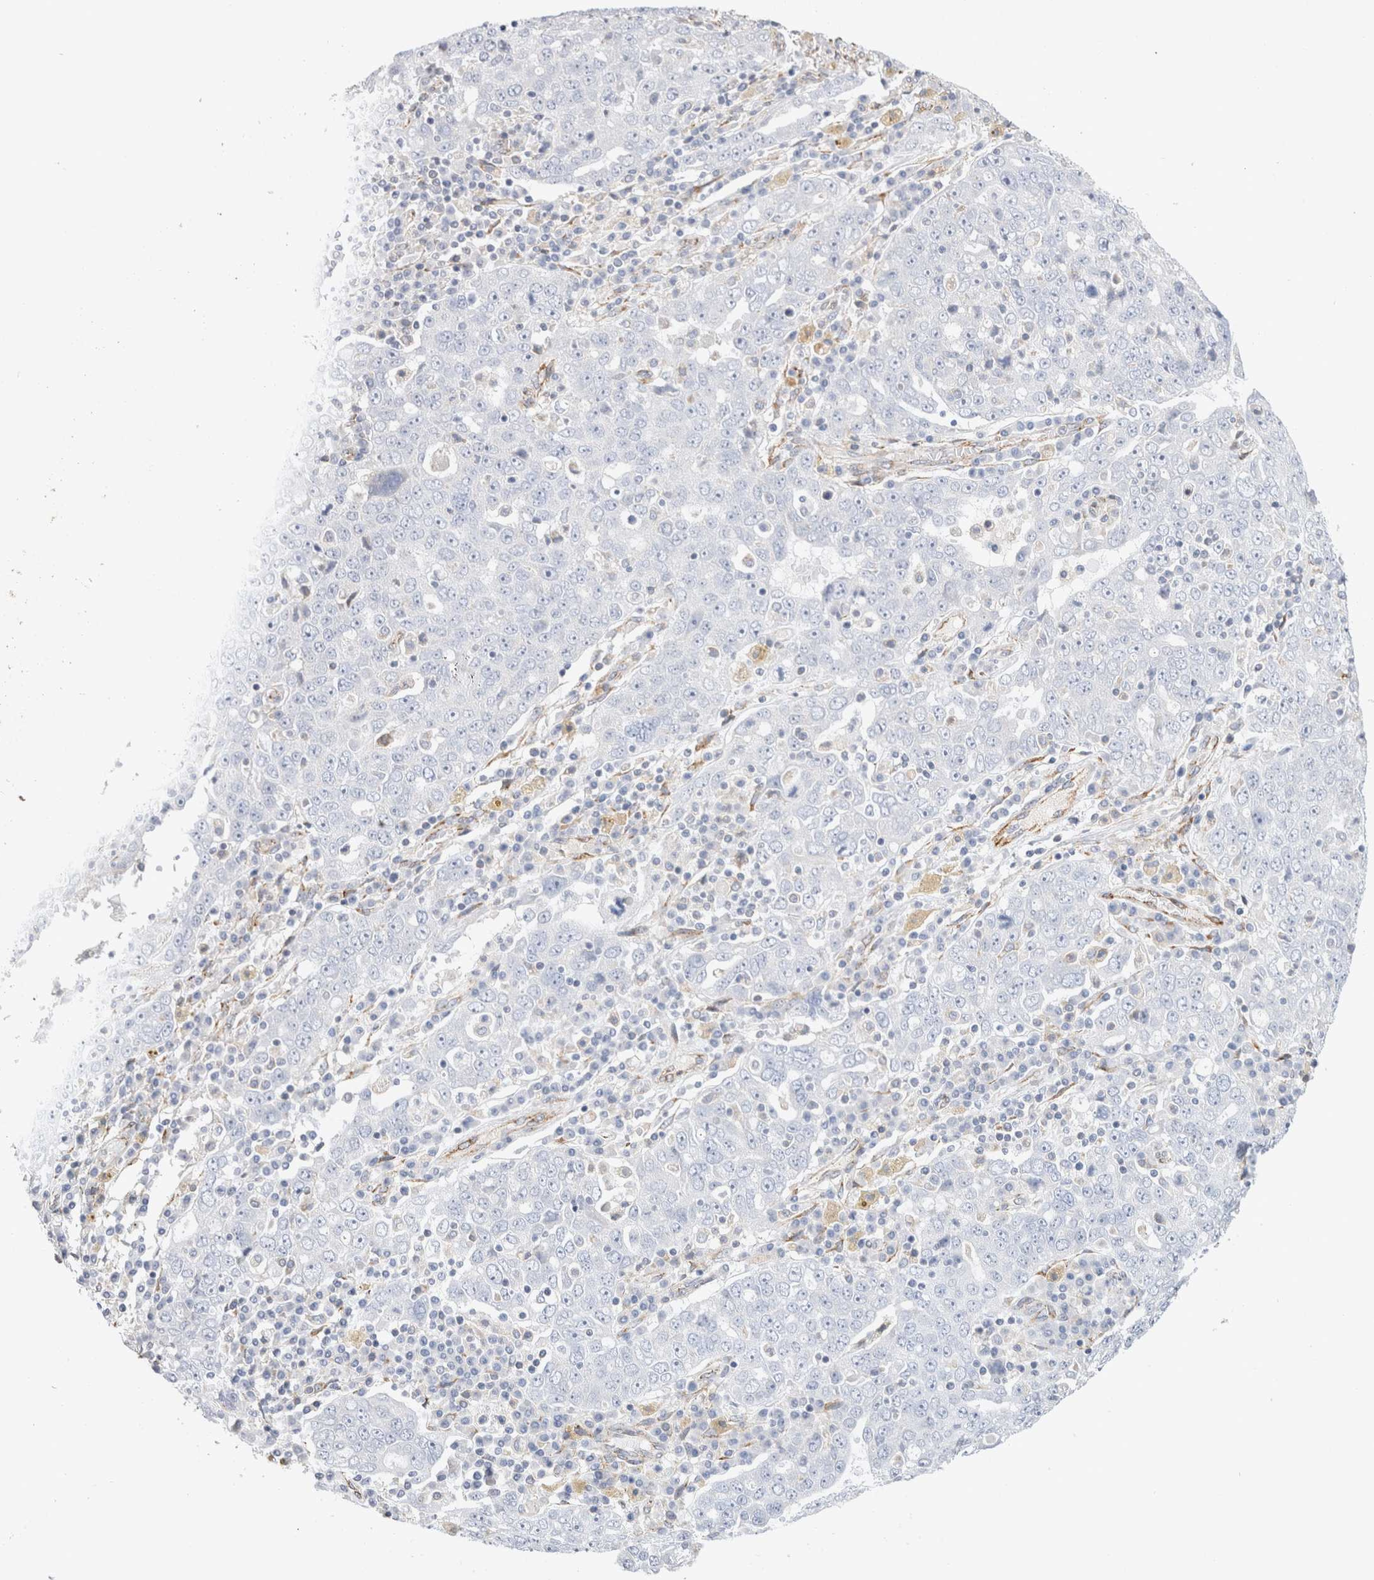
{"staining": {"intensity": "negative", "quantity": "none", "location": "none"}, "tissue": "ovarian cancer", "cell_type": "Tumor cells", "image_type": "cancer", "snomed": [{"axis": "morphology", "description": "Carcinoma, endometroid"}, {"axis": "topography", "description": "Ovary"}], "caption": "Immunohistochemistry of ovarian endometroid carcinoma demonstrates no positivity in tumor cells.", "gene": "CNPY4", "patient": {"sex": "female", "age": 62}}